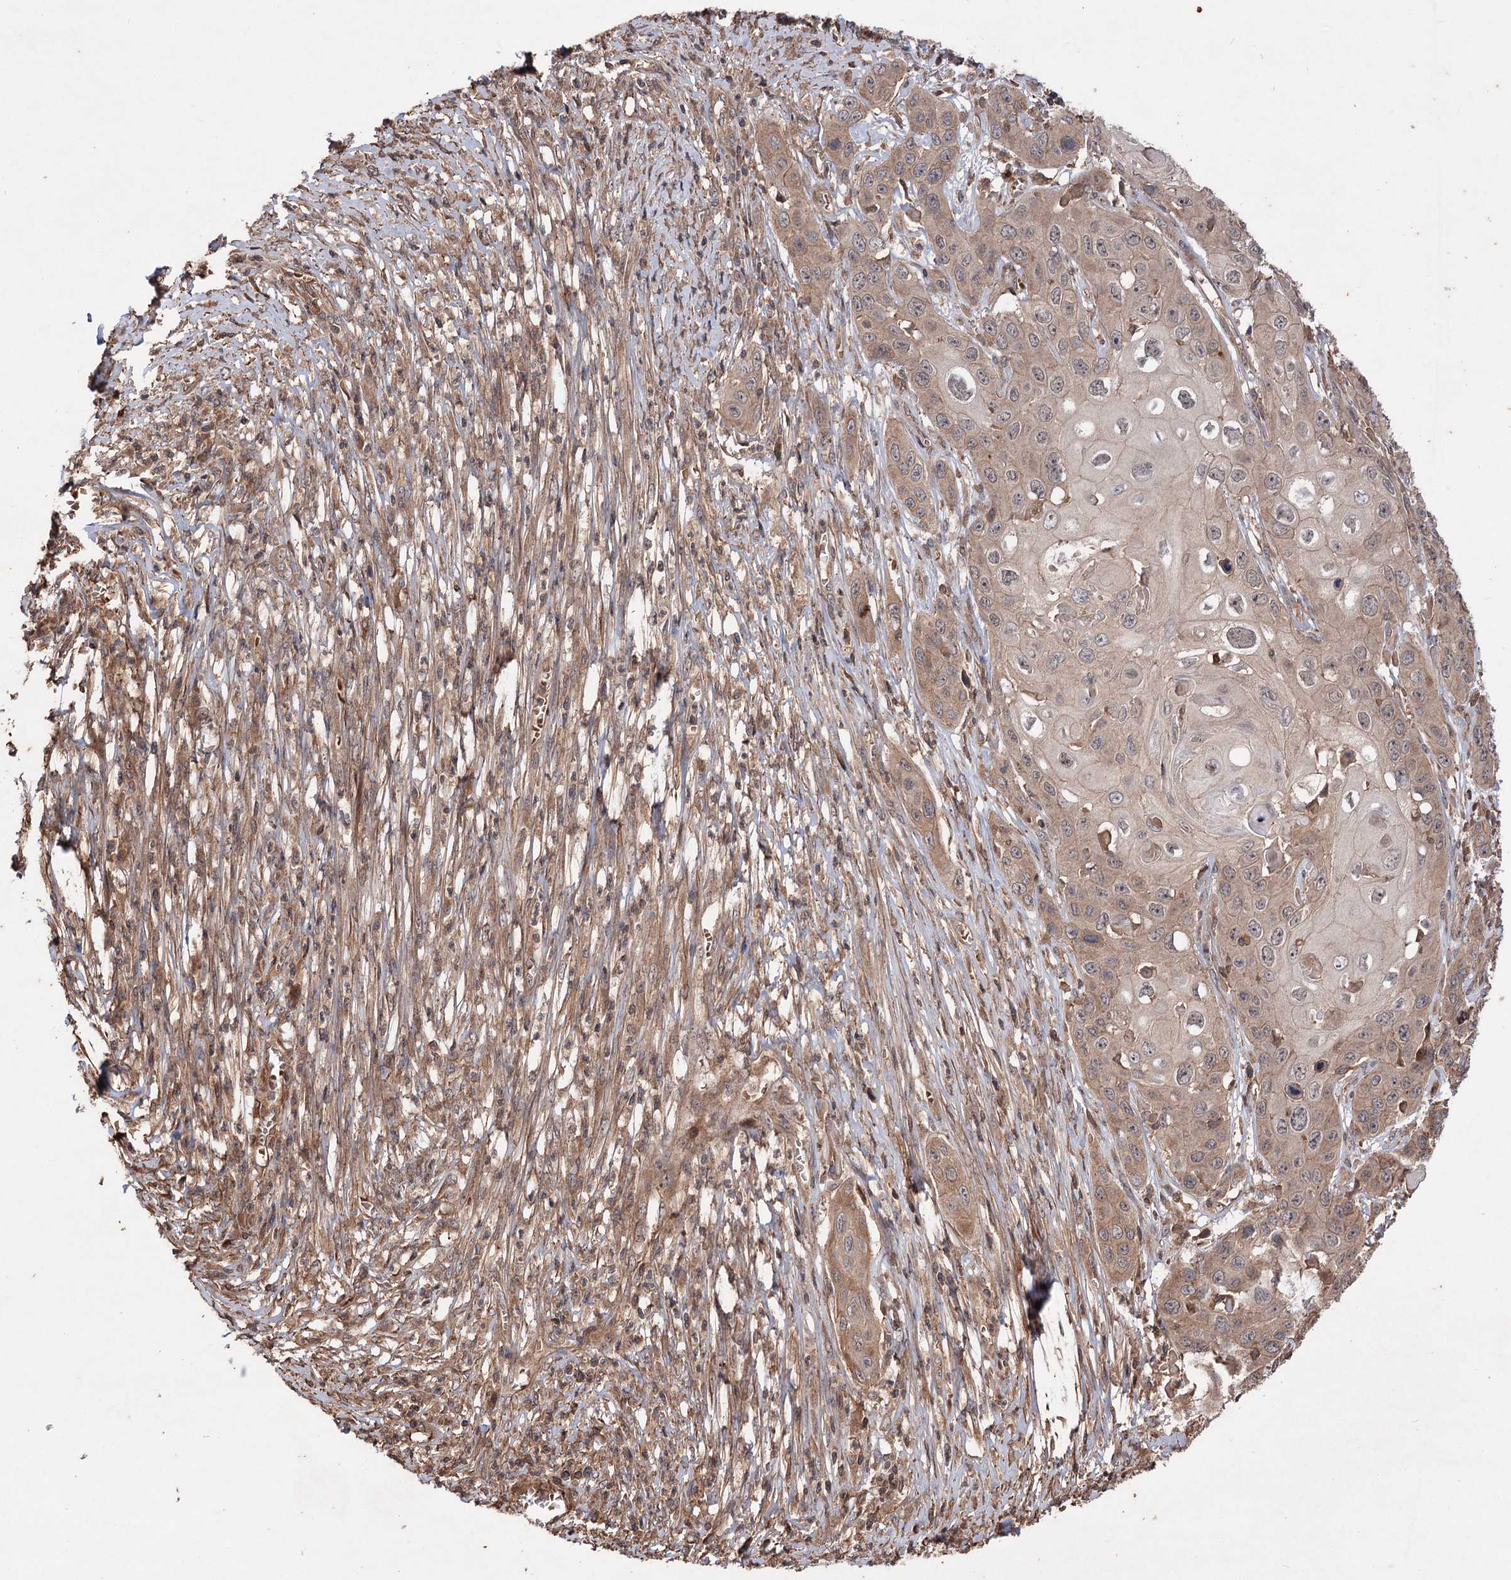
{"staining": {"intensity": "moderate", "quantity": "25%-75%", "location": "cytoplasmic/membranous"}, "tissue": "skin cancer", "cell_type": "Tumor cells", "image_type": "cancer", "snomed": [{"axis": "morphology", "description": "Squamous cell carcinoma, NOS"}, {"axis": "topography", "description": "Skin"}], "caption": "This image displays immunohistochemistry staining of human skin cancer, with medium moderate cytoplasmic/membranous positivity in approximately 25%-75% of tumor cells.", "gene": "ADK", "patient": {"sex": "male", "age": 55}}